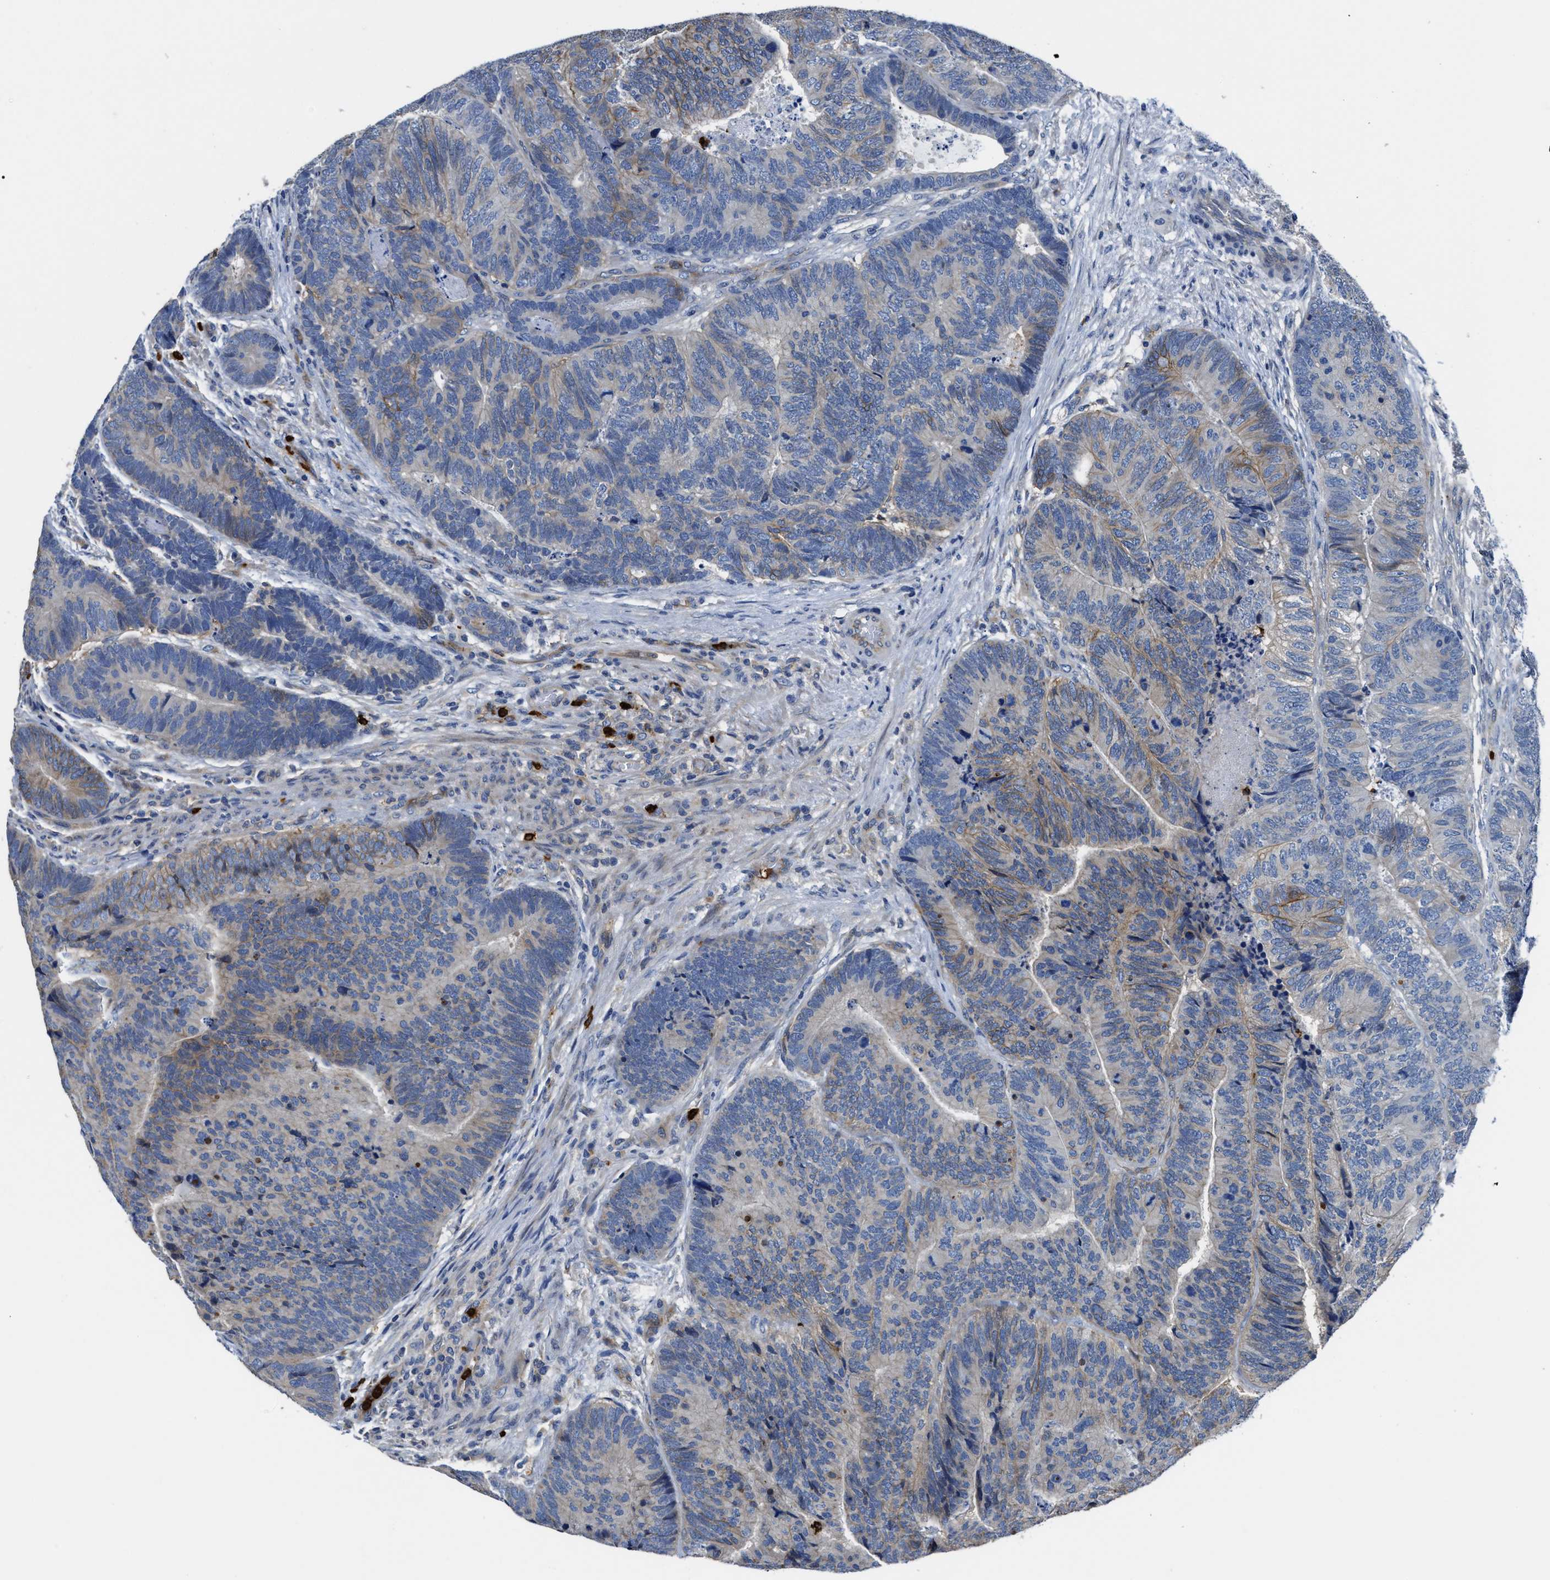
{"staining": {"intensity": "moderate", "quantity": "<25%", "location": "cytoplasmic/membranous"}, "tissue": "colorectal cancer", "cell_type": "Tumor cells", "image_type": "cancer", "snomed": [{"axis": "morphology", "description": "Adenocarcinoma, NOS"}, {"axis": "topography", "description": "Colon"}], "caption": "The immunohistochemical stain highlights moderate cytoplasmic/membranous positivity in tumor cells of colorectal cancer tissue. (IHC, brightfield microscopy, high magnification).", "gene": "TRAF6", "patient": {"sex": "female", "age": 67}}